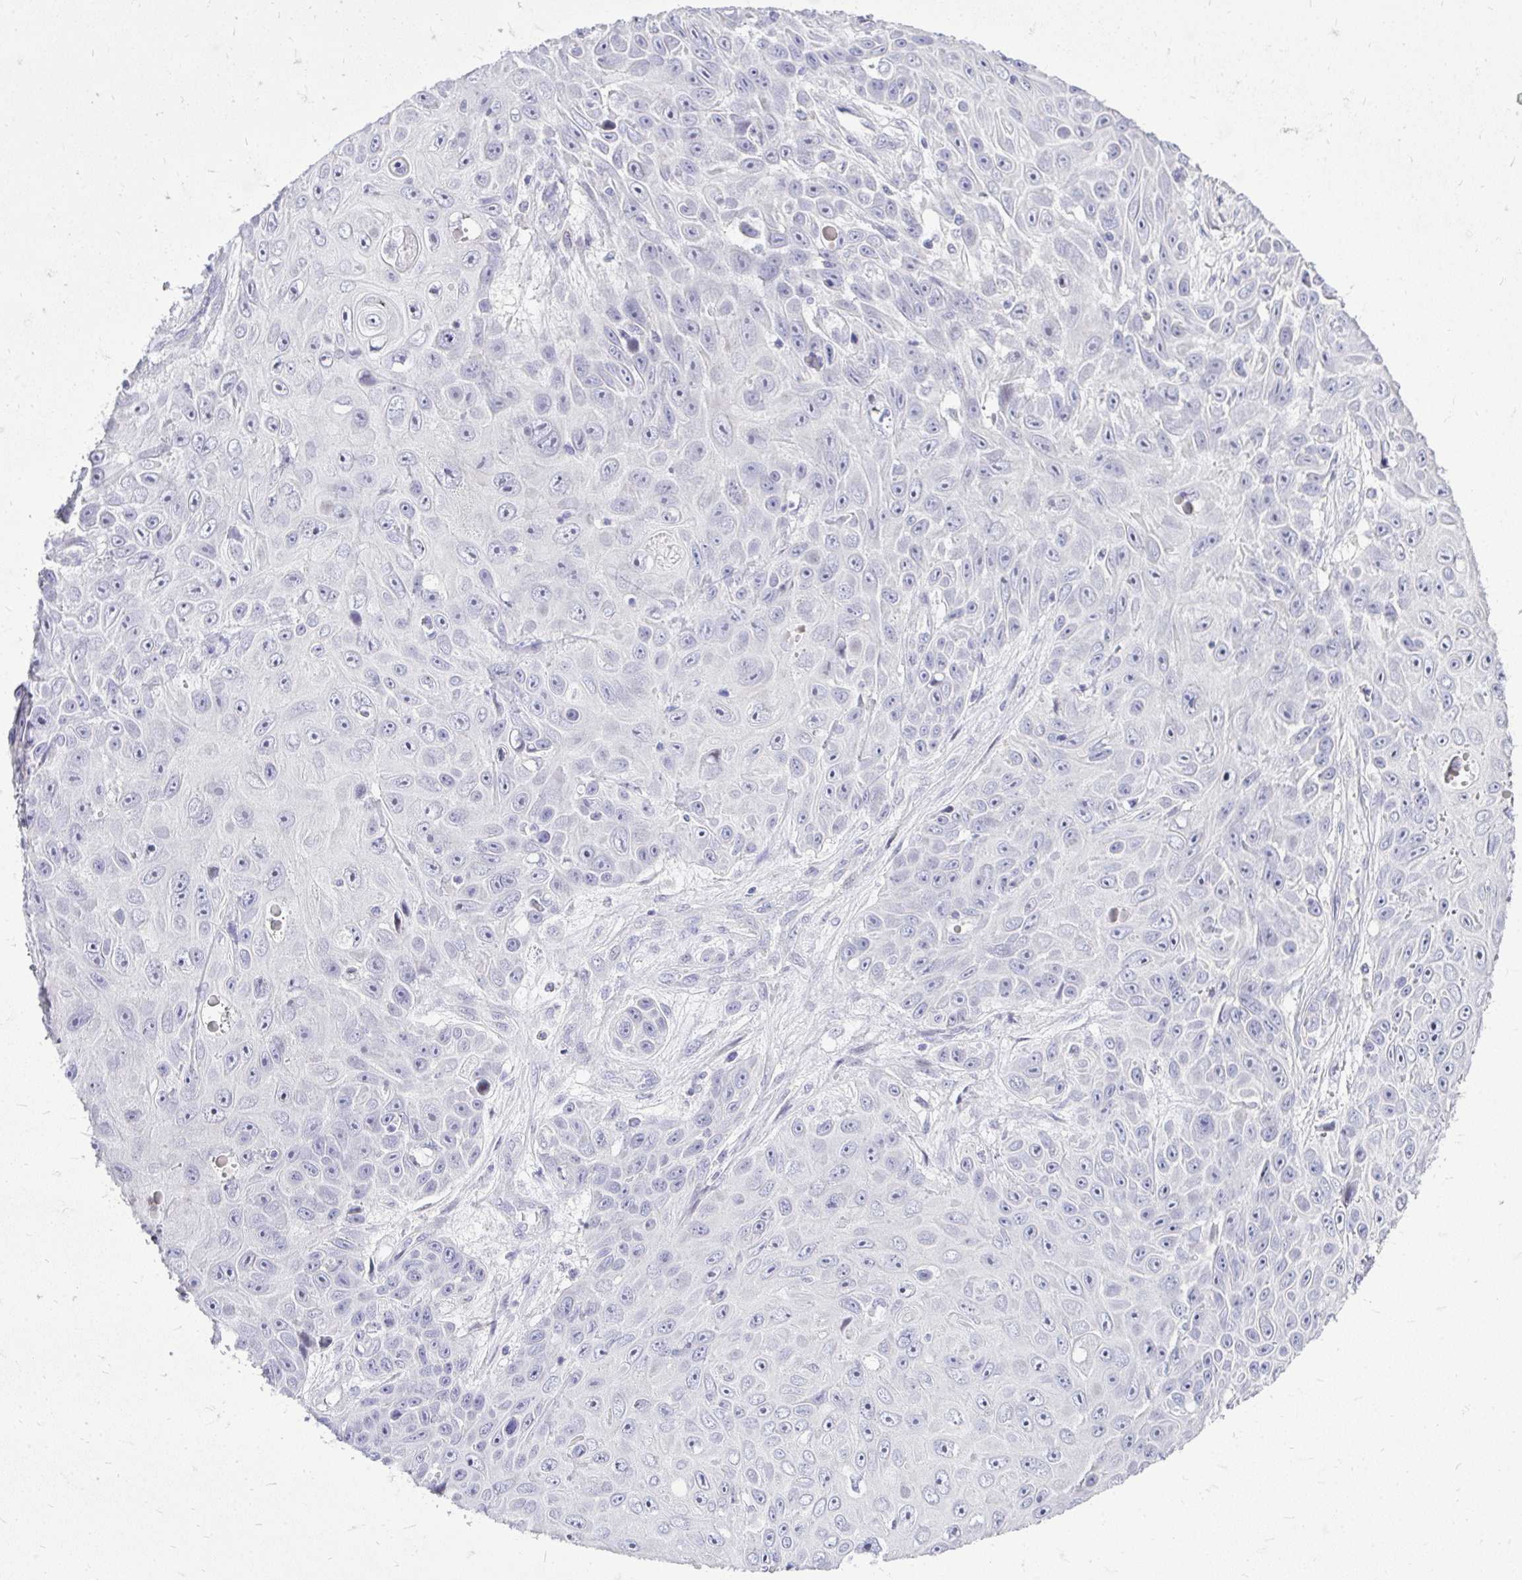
{"staining": {"intensity": "weak", "quantity": "<25%", "location": "nuclear"}, "tissue": "skin cancer", "cell_type": "Tumor cells", "image_type": "cancer", "snomed": [{"axis": "morphology", "description": "Squamous cell carcinoma, NOS"}, {"axis": "topography", "description": "Skin"}], "caption": "This is an immunohistochemistry micrograph of human skin squamous cell carcinoma. There is no staining in tumor cells.", "gene": "OR8D1", "patient": {"sex": "male", "age": 82}}